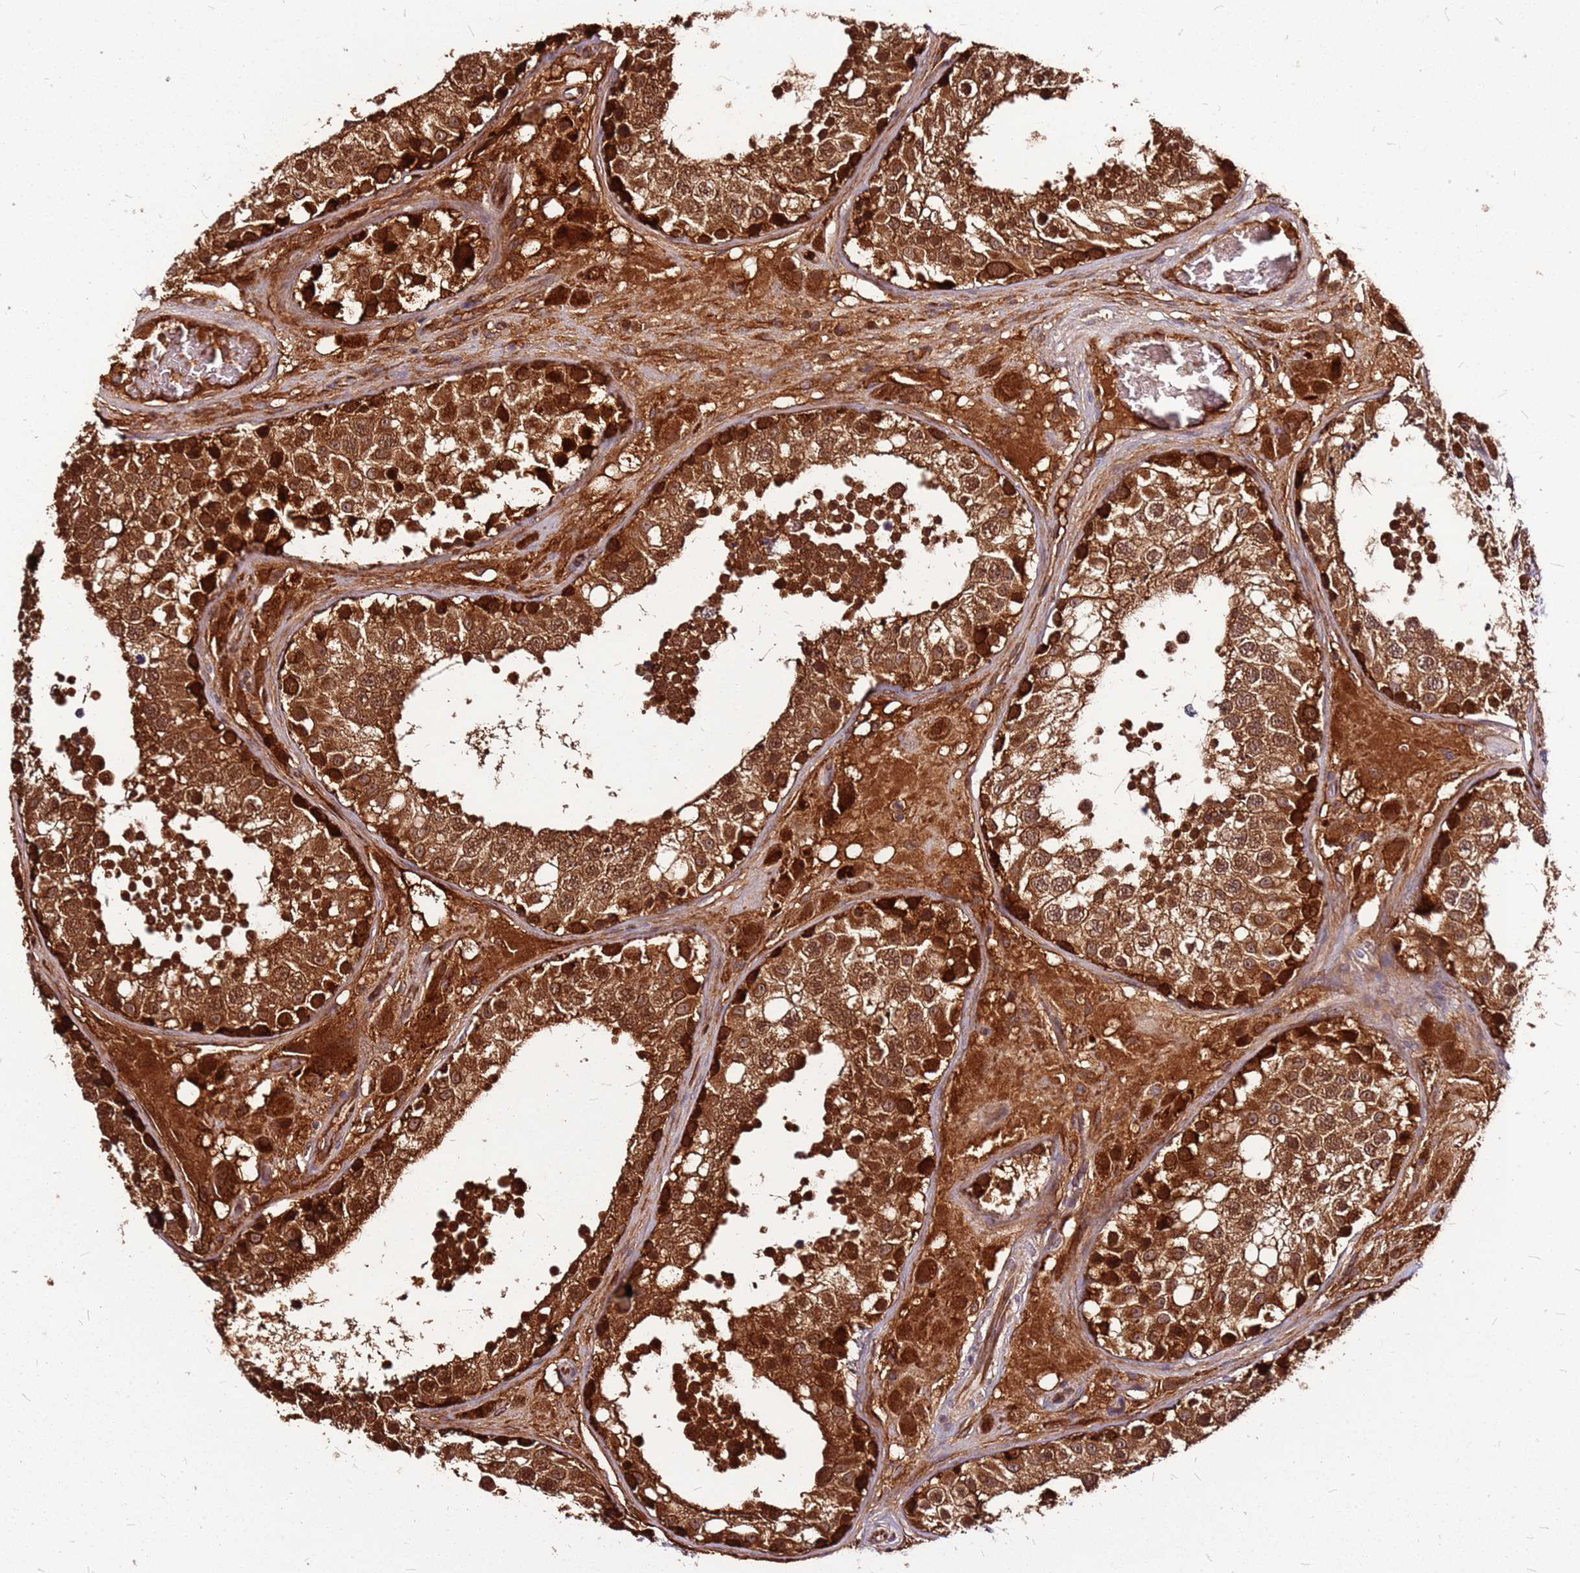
{"staining": {"intensity": "strong", "quantity": ">75%", "location": "cytoplasmic/membranous"}, "tissue": "testis", "cell_type": "Cells in seminiferous ducts", "image_type": "normal", "snomed": [{"axis": "morphology", "description": "Normal tissue, NOS"}, {"axis": "topography", "description": "Testis"}], "caption": "Human testis stained for a protein (brown) demonstrates strong cytoplasmic/membranous positive positivity in approximately >75% of cells in seminiferous ducts.", "gene": "LYPLAL1", "patient": {"sex": "male", "age": 26}}